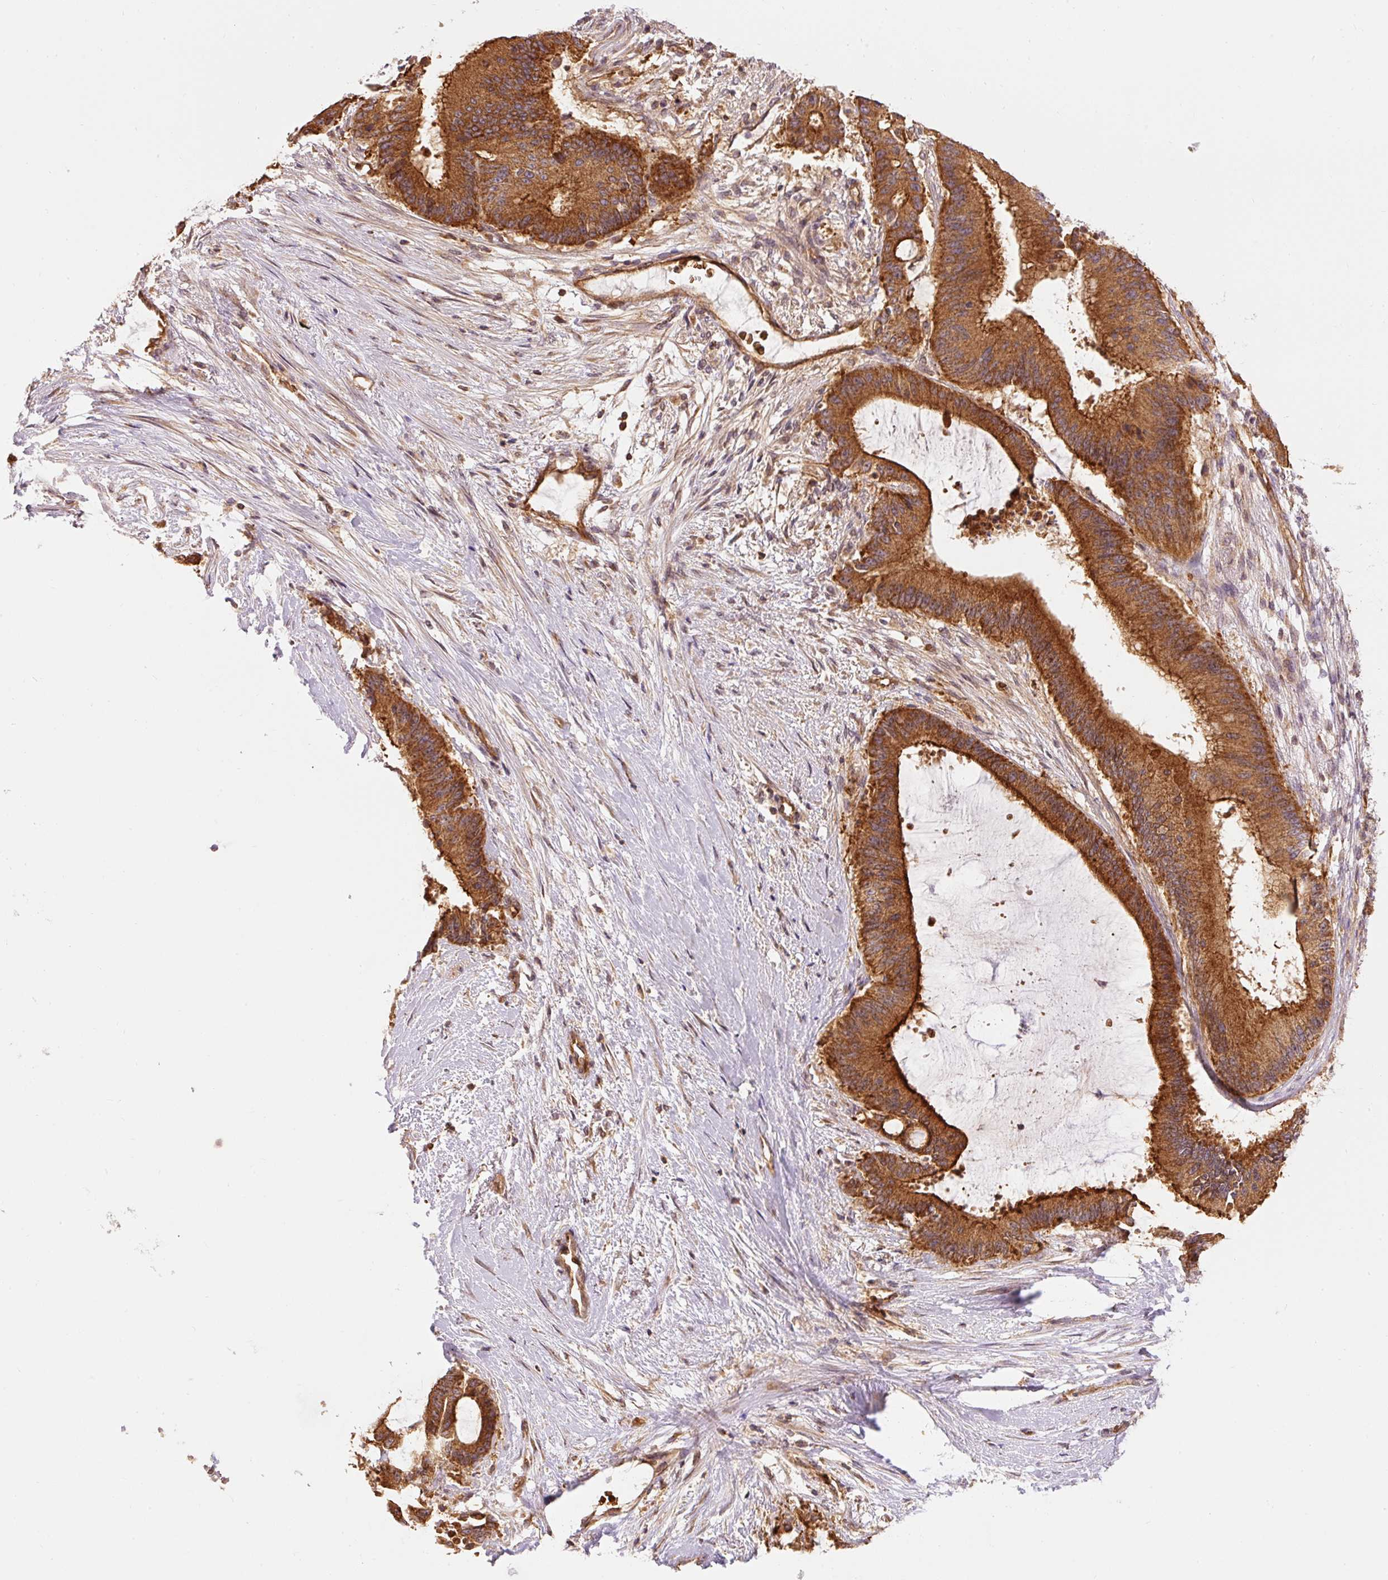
{"staining": {"intensity": "strong", "quantity": ">75%", "location": "cytoplasmic/membranous"}, "tissue": "liver cancer", "cell_type": "Tumor cells", "image_type": "cancer", "snomed": [{"axis": "morphology", "description": "Normal tissue, NOS"}, {"axis": "morphology", "description": "Cholangiocarcinoma"}, {"axis": "topography", "description": "Liver"}, {"axis": "topography", "description": "Peripheral nerve tissue"}], "caption": "Protein staining exhibits strong cytoplasmic/membranous expression in about >75% of tumor cells in cholangiocarcinoma (liver).", "gene": "ADCY4", "patient": {"sex": "female", "age": 73}}